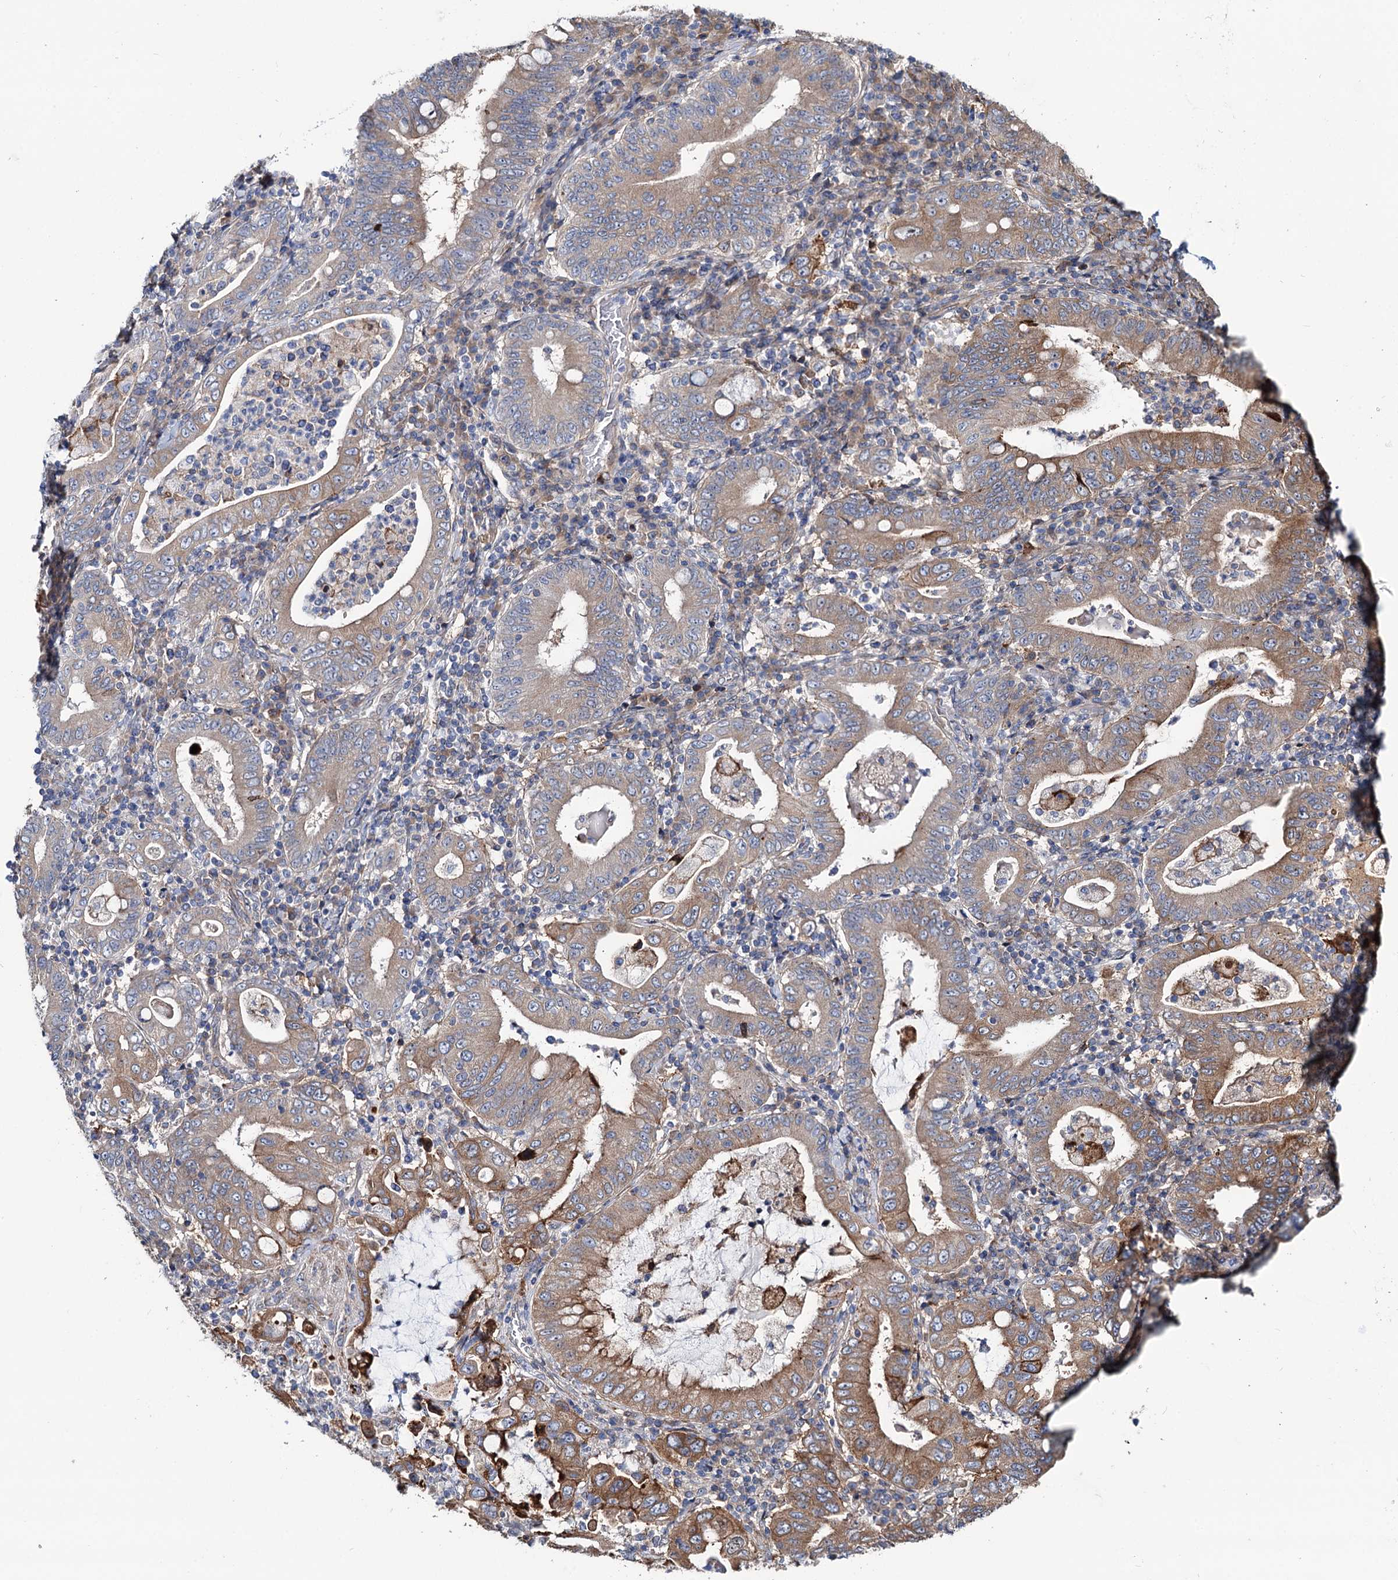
{"staining": {"intensity": "moderate", "quantity": ">75%", "location": "cytoplasmic/membranous"}, "tissue": "stomach cancer", "cell_type": "Tumor cells", "image_type": "cancer", "snomed": [{"axis": "morphology", "description": "Normal tissue, NOS"}, {"axis": "morphology", "description": "Adenocarcinoma, NOS"}, {"axis": "topography", "description": "Esophagus"}, {"axis": "topography", "description": "Stomach, upper"}, {"axis": "topography", "description": "Peripheral nerve tissue"}], "caption": "Tumor cells reveal medium levels of moderate cytoplasmic/membranous positivity in about >75% of cells in adenocarcinoma (stomach). Using DAB (3,3'-diaminobenzidine) (brown) and hematoxylin (blue) stains, captured at high magnification using brightfield microscopy.", "gene": "PTDSS2", "patient": {"sex": "male", "age": 62}}